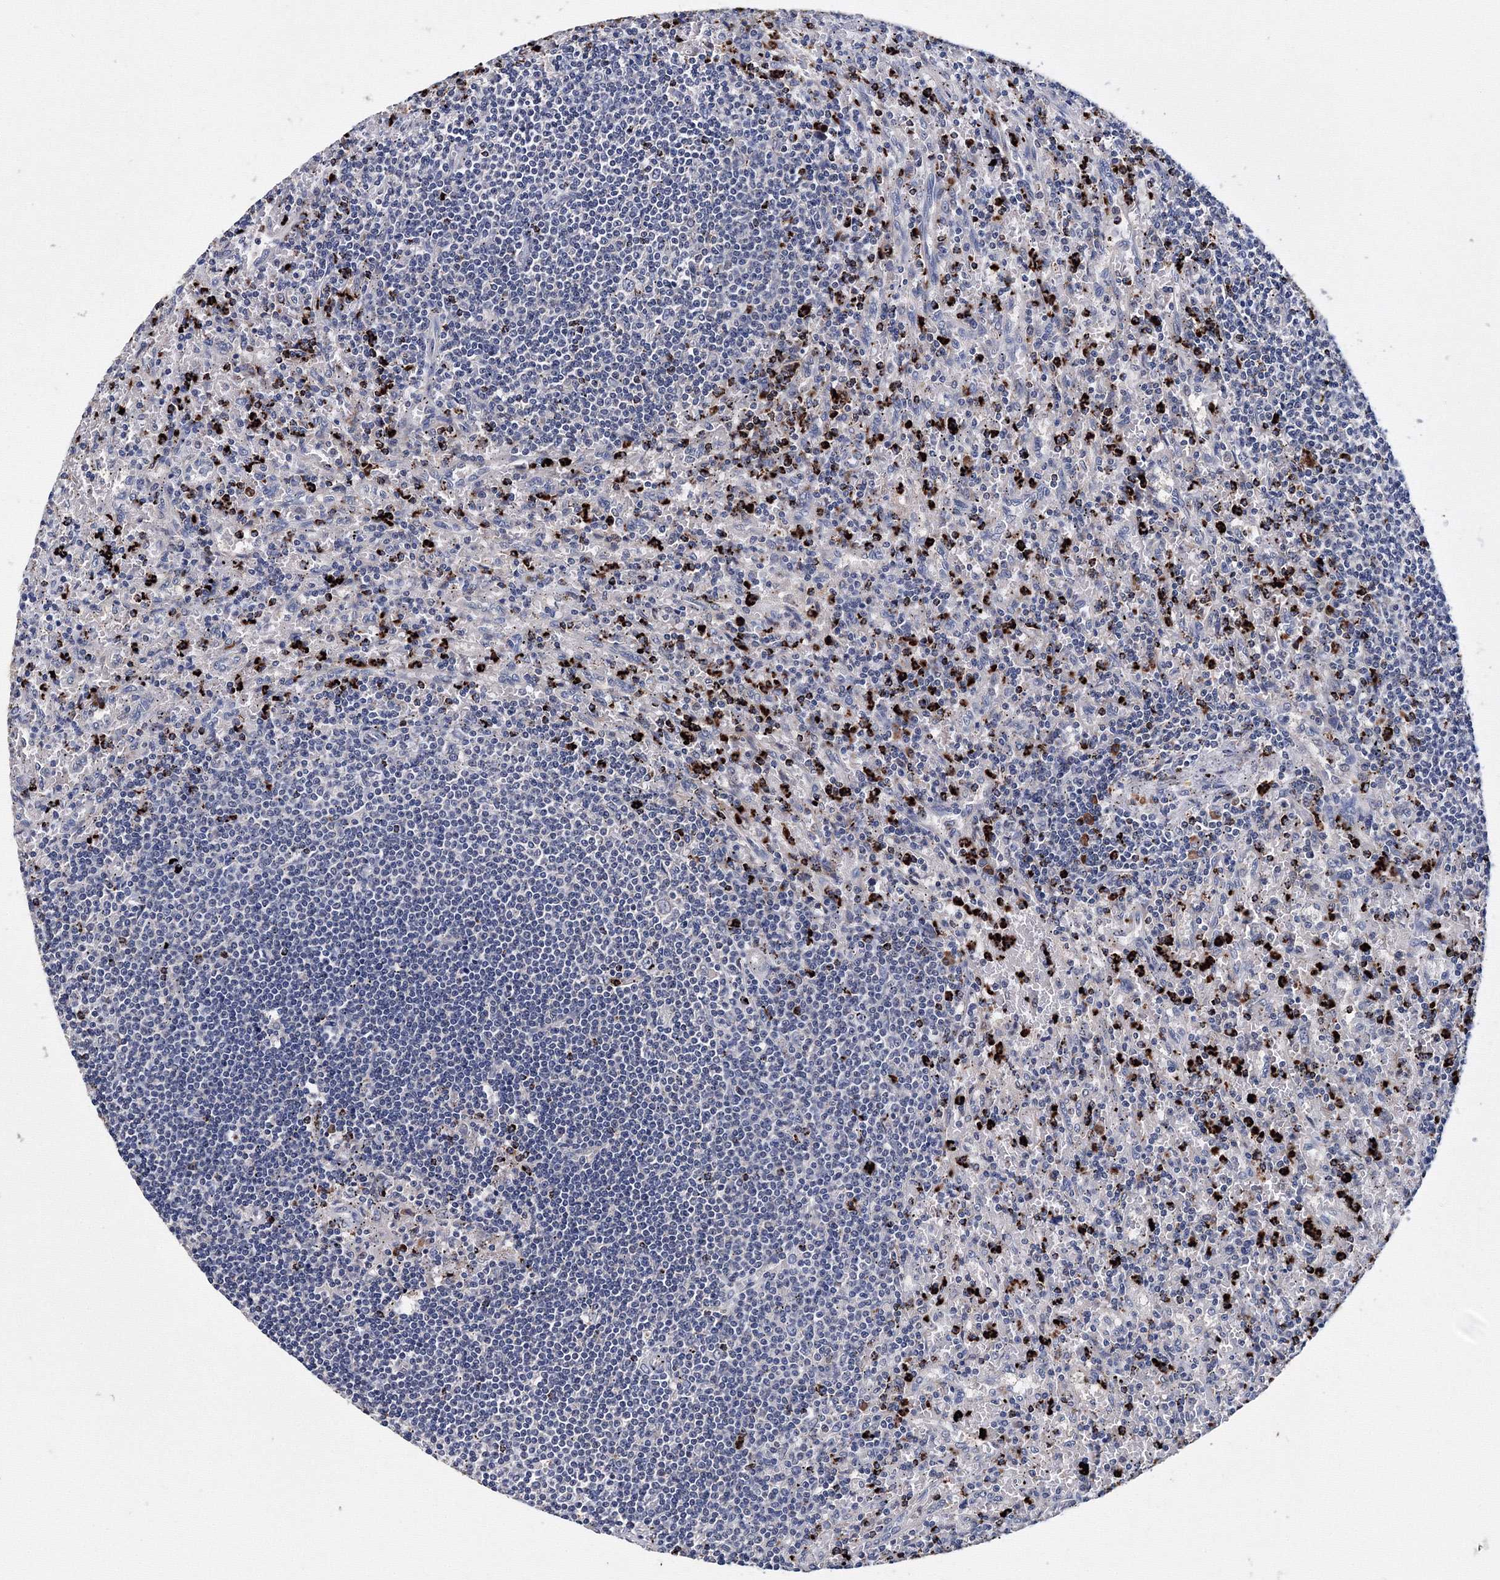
{"staining": {"intensity": "negative", "quantity": "none", "location": "none"}, "tissue": "lymphoma", "cell_type": "Tumor cells", "image_type": "cancer", "snomed": [{"axis": "morphology", "description": "Malignant lymphoma, non-Hodgkin's type, Low grade"}, {"axis": "topography", "description": "Spleen"}], "caption": "The photomicrograph displays no significant positivity in tumor cells of low-grade malignant lymphoma, non-Hodgkin's type.", "gene": "PHYKPL", "patient": {"sex": "male", "age": 76}}